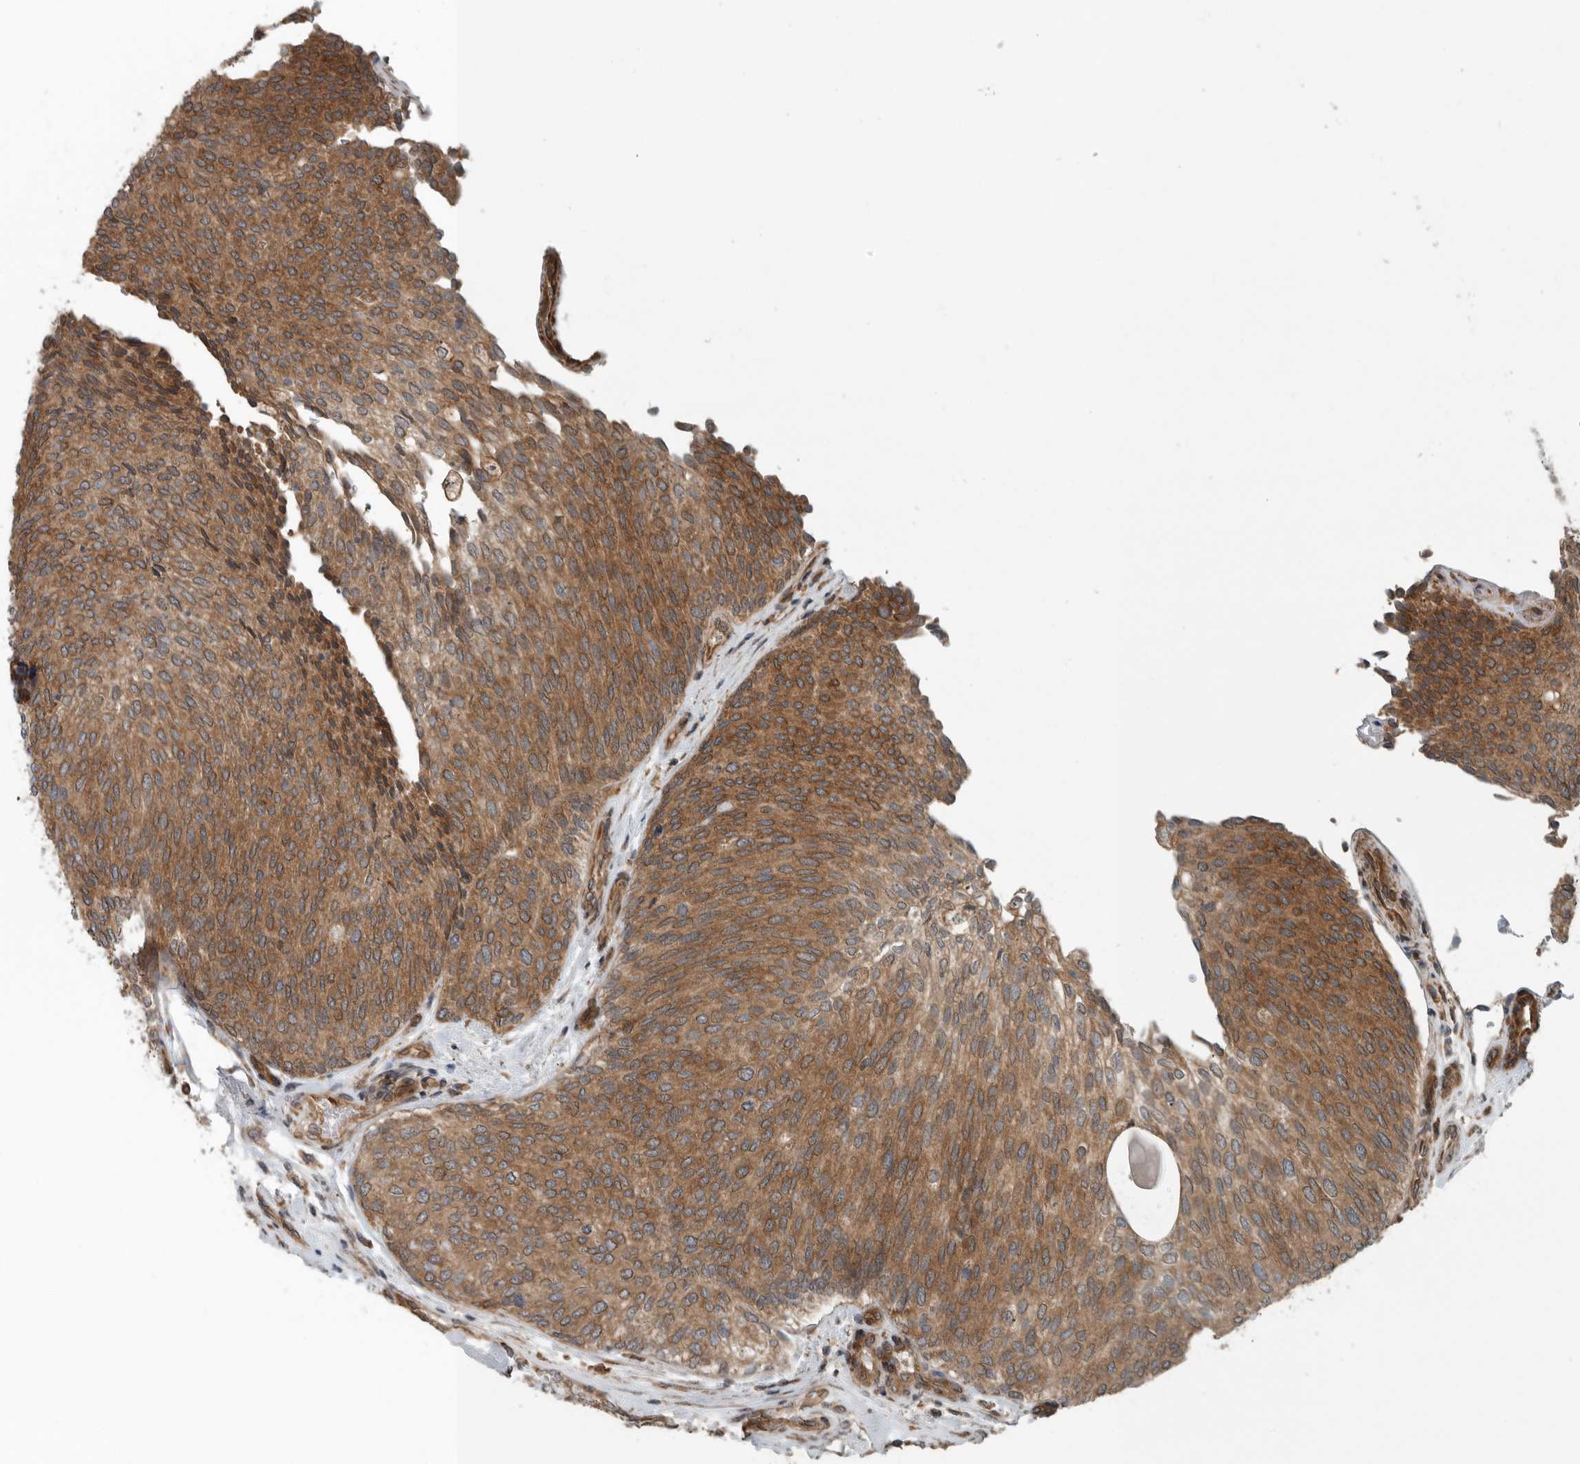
{"staining": {"intensity": "moderate", "quantity": ">75%", "location": "cytoplasmic/membranous"}, "tissue": "urothelial cancer", "cell_type": "Tumor cells", "image_type": "cancer", "snomed": [{"axis": "morphology", "description": "Urothelial carcinoma, Low grade"}, {"axis": "topography", "description": "Urinary bladder"}], "caption": "Immunohistochemistry staining of urothelial cancer, which shows medium levels of moderate cytoplasmic/membranous expression in about >75% of tumor cells indicating moderate cytoplasmic/membranous protein positivity. The staining was performed using DAB (3,3'-diaminobenzidine) (brown) for protein detection and nuclei were counterstained in hematoxylin (blue).", "gene": "AMFR", "patient": {"sex": "female", "age": 79}}